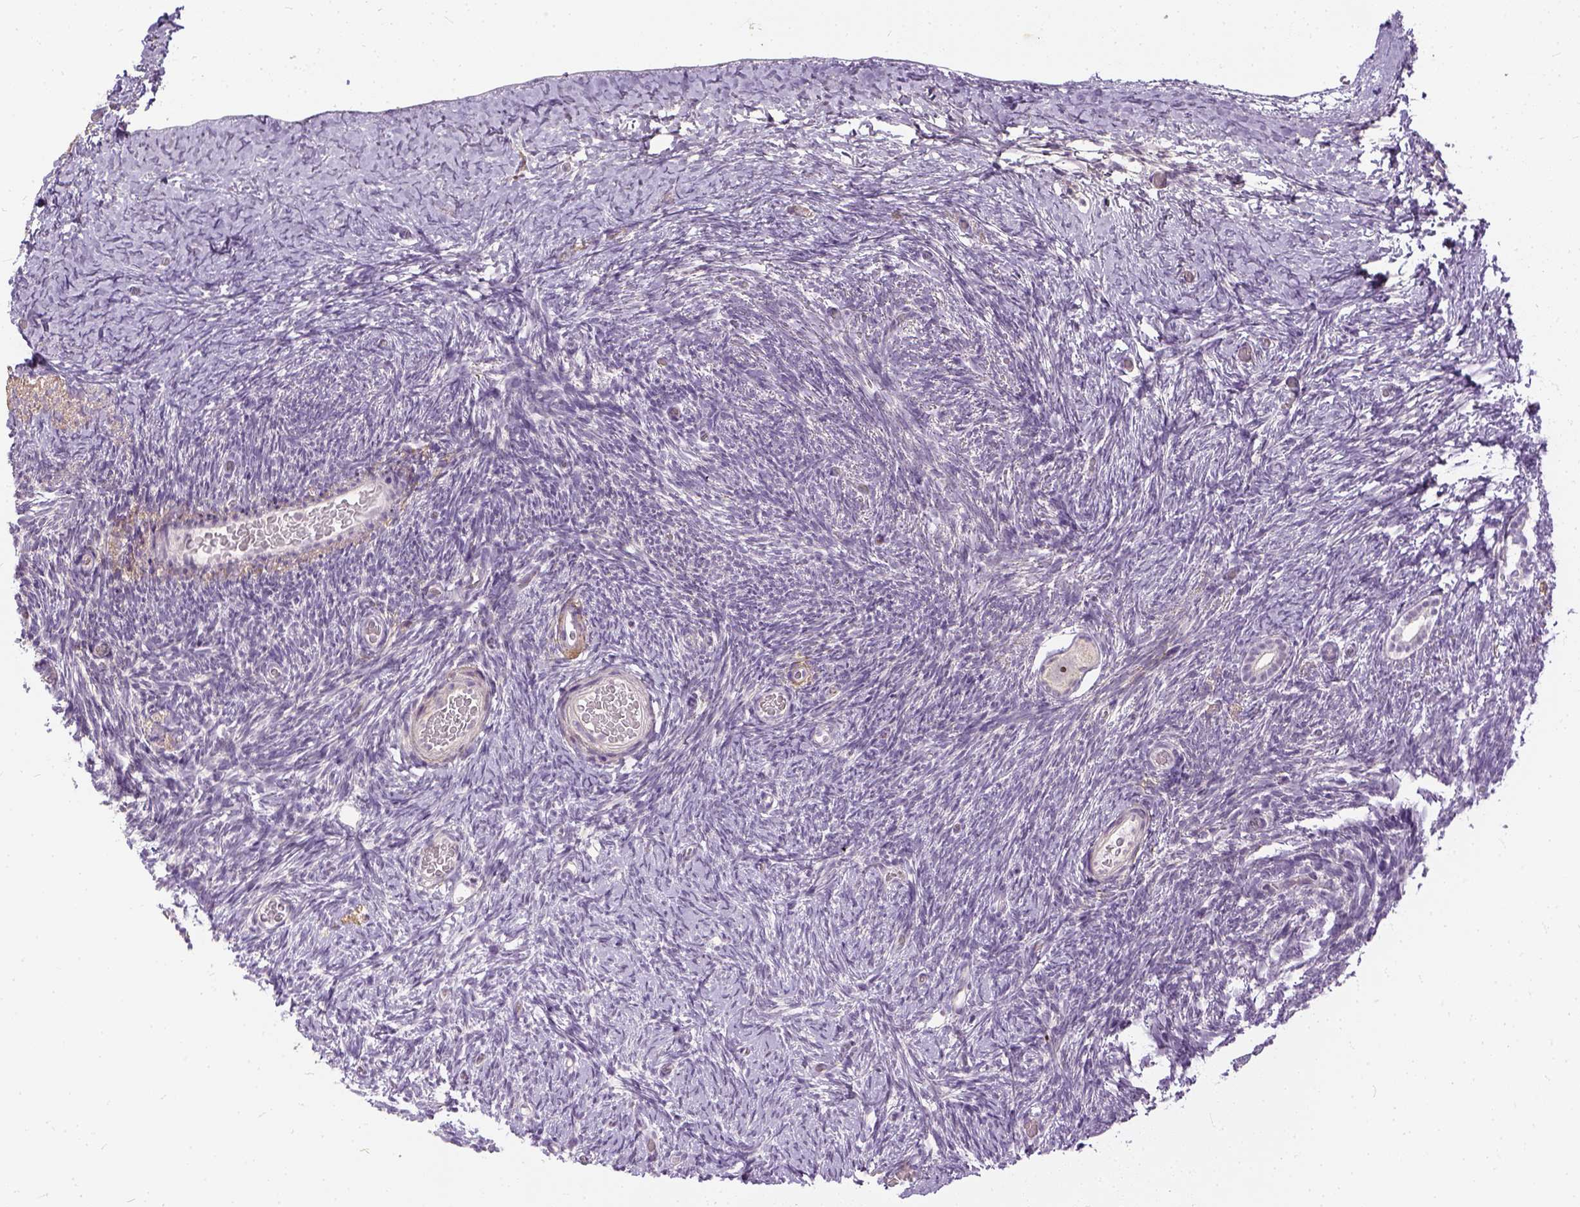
{"staining": {"intensity": "negative", "quantity": "none", "location": "none"}, "tissue": "ovary", "cell_type": "Follicle cells", "image_type": "normal", "snomed": [{"axis": "morphology", "description": "Normal tissue, NOS"}, {"axis": "topography", "description": "Ovary"}], "caption": "This is a histopathology image of immunohistochemistry staining of normal ovary, which shows no positivity in follicle cells. (DAB immunohistochemistry, high magnification).", "gene": "ANO2", "patient": {"sex": "female", "age": 39}}